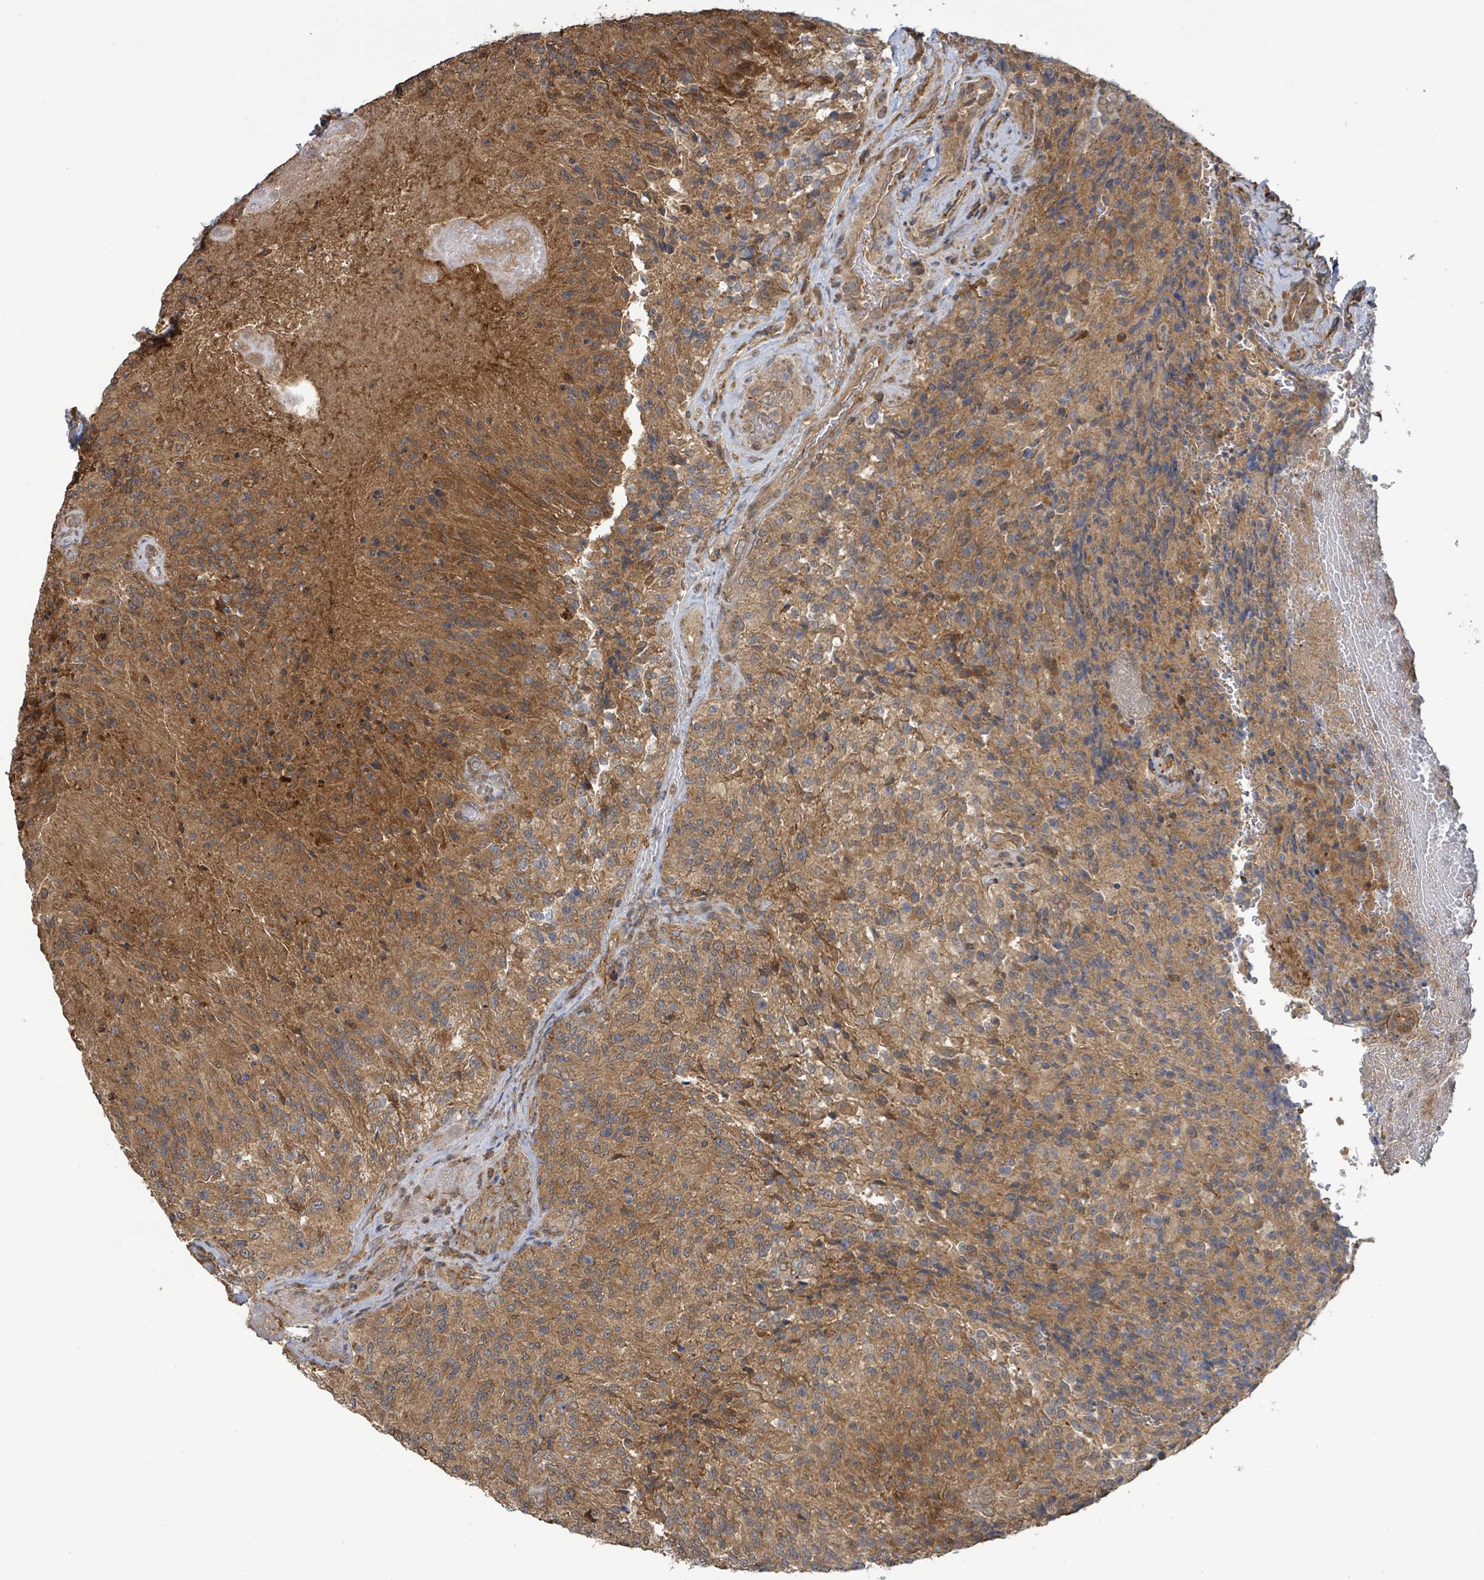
{"staining": {"intensity": "moderate", "quantity": ">75%", "location": "cytoplasmic/membranous"}, "tissue": "glioma", "cell_type": "Tumor cells", "image_type": "cancer", "snomed": [{"axis": "morphology", "description": "Normal tissue, NOS"}, {"axis": "morphology", "description": "Glioma, malignant, High grade"}, {"axis": "topography", "description": "Cerebral cortex"}], "caption": "The micrograph displays a brown stain indicating the presence of a protein in the cytoplasmic/membranous of tumor cells in glioma.", "gene": "ARPIN", "patient": {"sex": "male", "age": 56}}